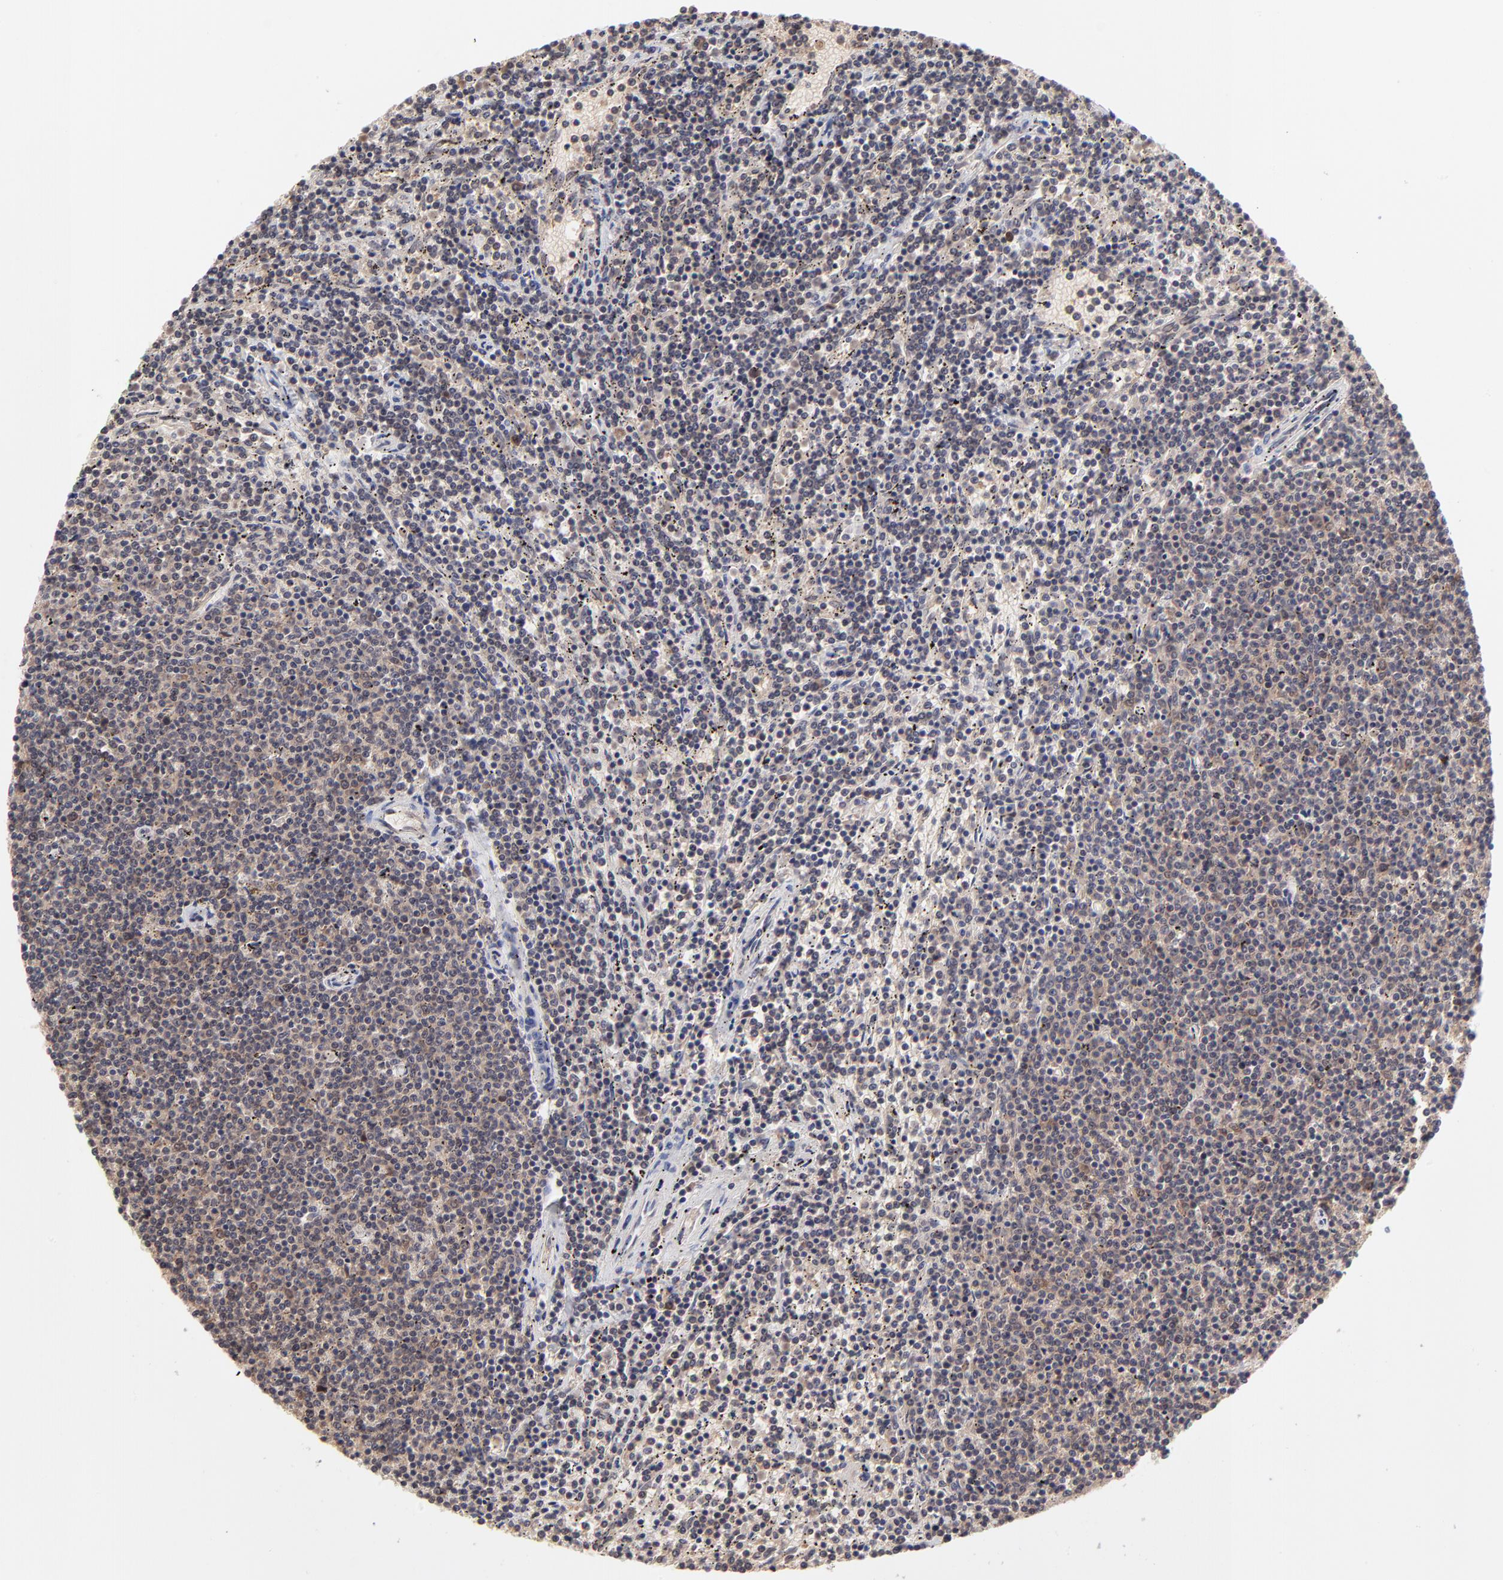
{"staining": {"intensity": "weak", "quantity": ">75%", "location": "cytoplasmic/membranous"}, "tissue": "lymphoma", "cell_type": "Tumor cells", "image_type": "cancer", "snomed": [{"axis": "morphology", "description": "Malignant lymphoma, non-Hodgkin's type, Low grade"}, {"axis": "topography", "description": "Spleen"}], "caption": "The micrograph demonstrates staining of lymphoma, revealing weak cytoplasmic/membranous protein expression (brown color) within tumor cells.", "gene": "UBE2E3", "patient": {"sex": "female", "age": 50}}